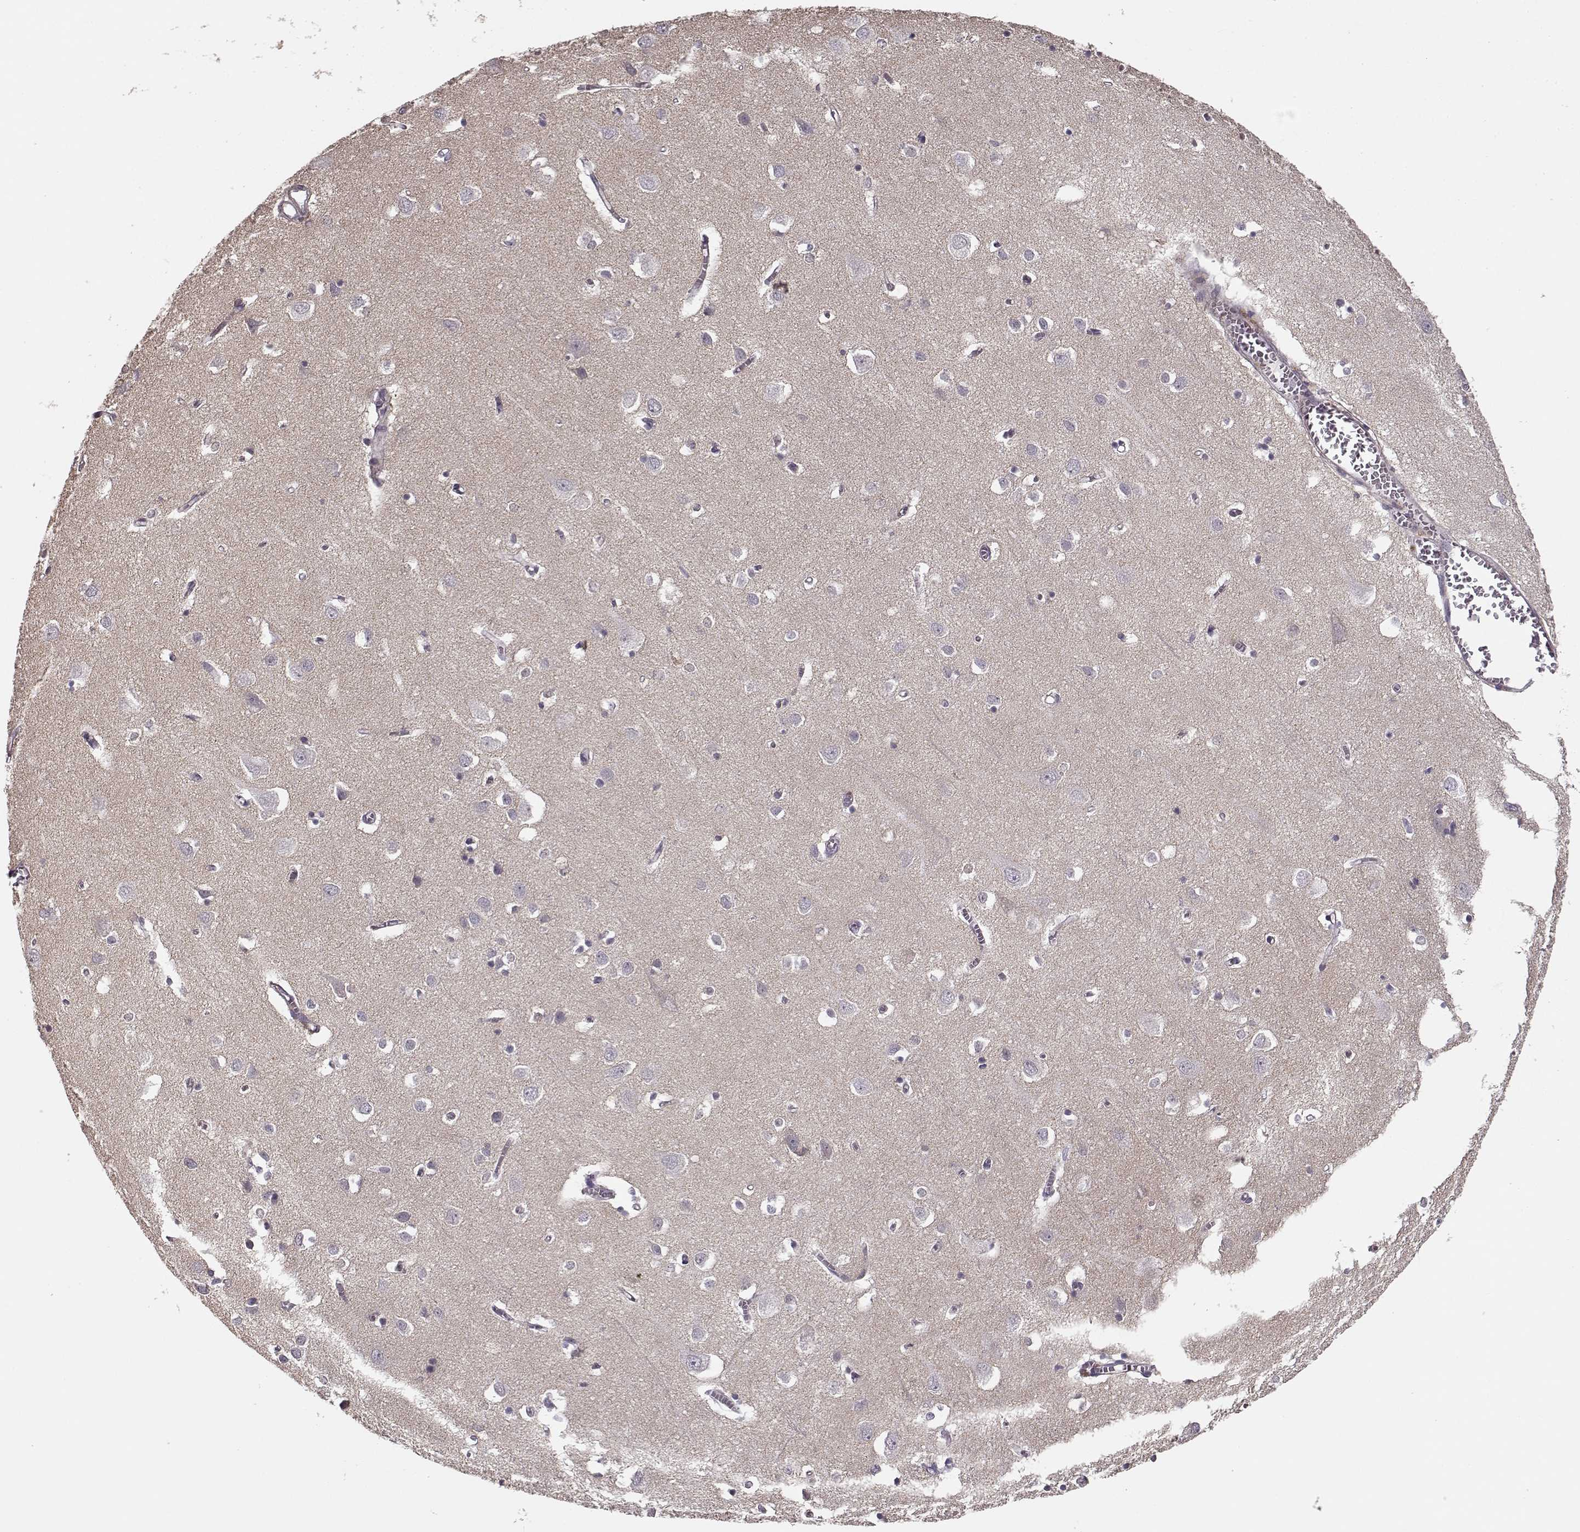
{"staining": {"intensity": "negative", "quantity": "none", "location": "none"}, "tissue": "cerebral cortex", "cell_type": "Endothelial cells", "image_type": "normal", "snomed": [{"axis": "morphology", "description": "Normal tissue, NOS"}, {"axis": "topography", "description": "Cerebral cortex"}], "caption": "DAB immunohistochemical staining of benign cerebral cortex shows no significant staining in endothelial cells.", "gene": "SLAIN2", "patient": {"sex": "male", "age": 70}}